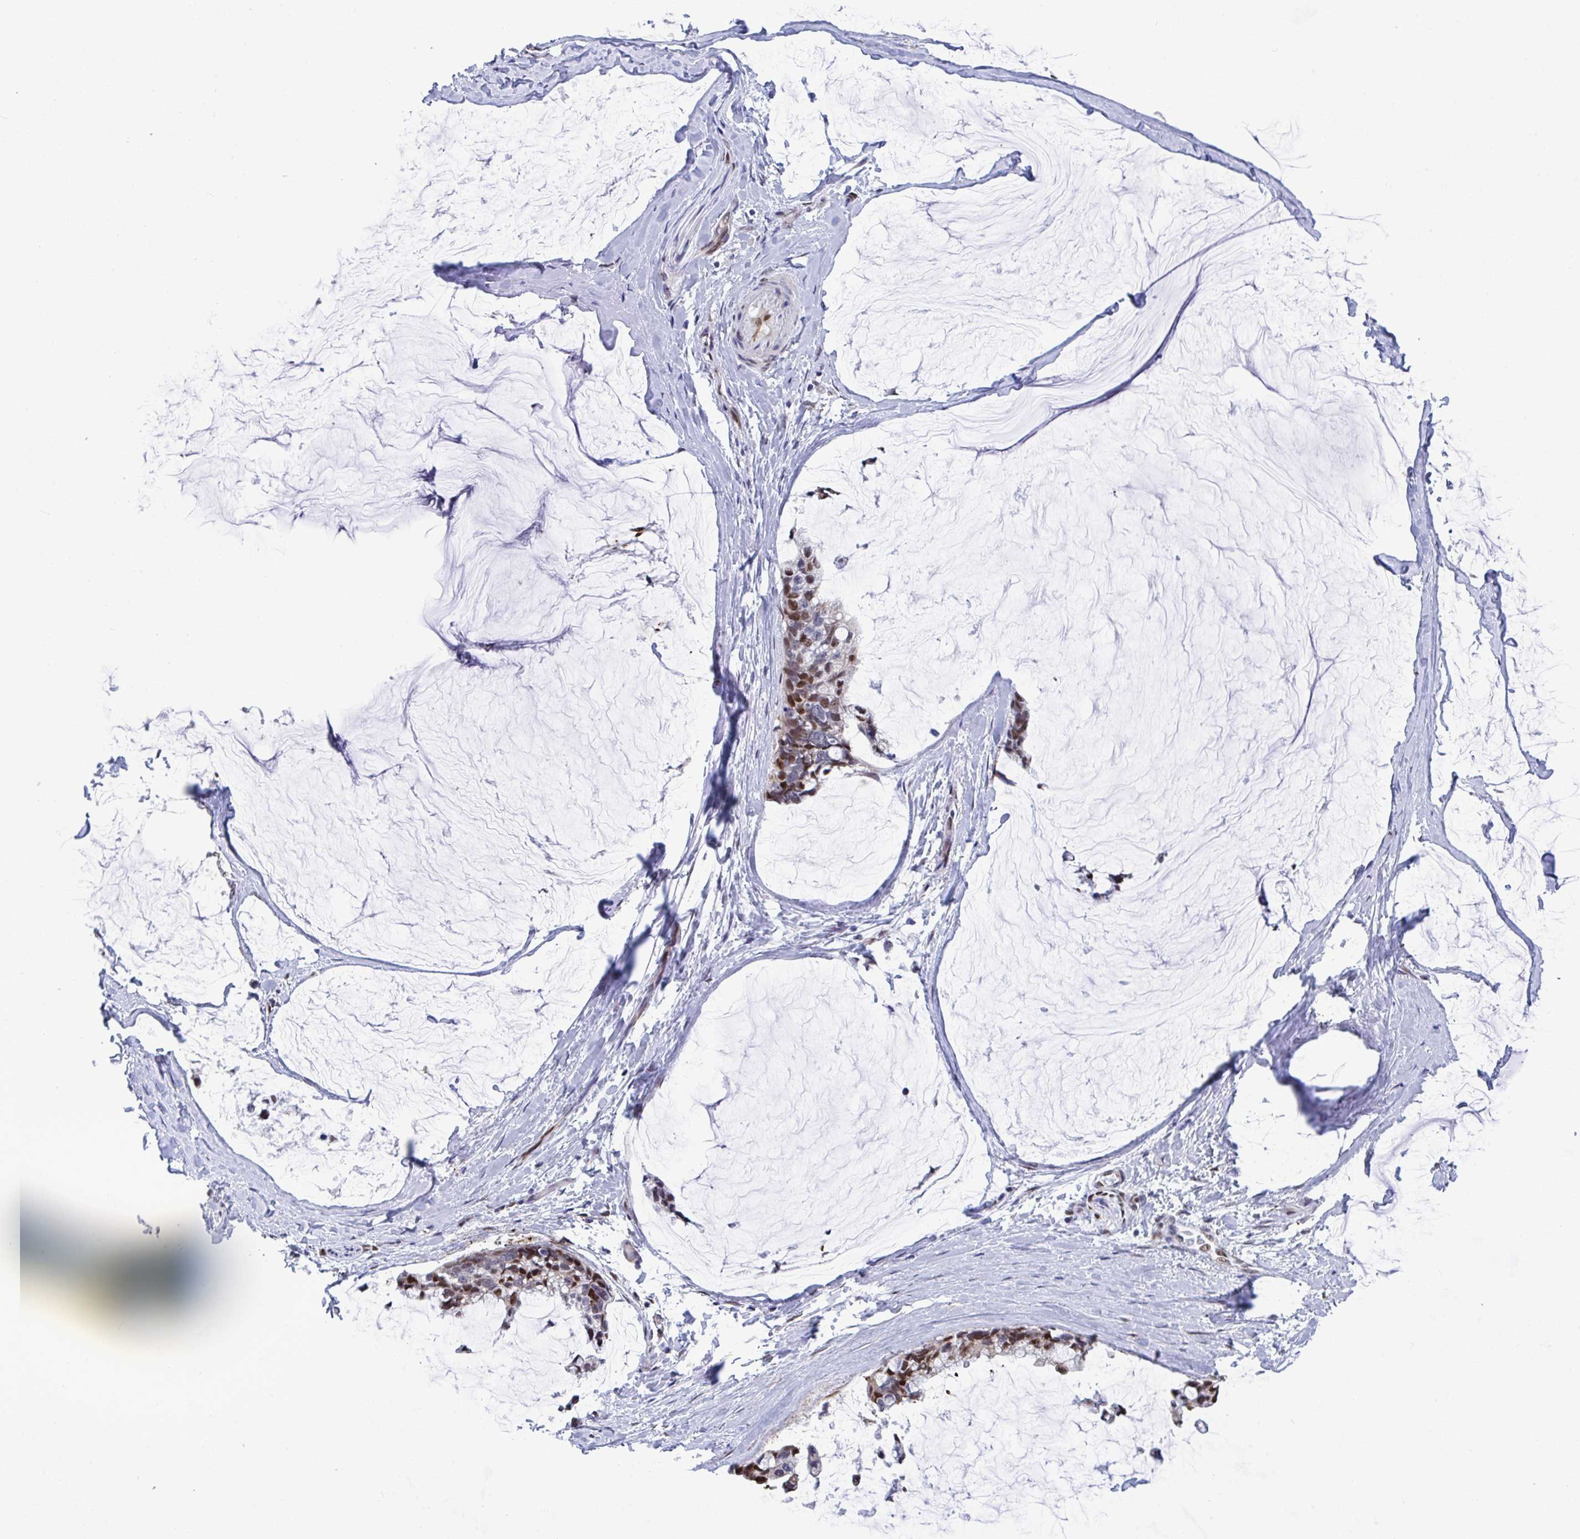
{"staining": {"intensity": "moderate", "quantity": "25%-75%", "location": "nuclear"}, "tissue": "ovarian cancer", "cell_type": "Tumor cells", "image_type": "cancer", "snomed": [{"axis": "morphology", "description": "Cystadenocarcinoma, mucinous, NOS"}, {"axis": "topography", "description": "Ovary"}], "caption": "Mucinous cystadenocarcinoma (ovarian) stained with a protein marker shows moderate staining in tumor cells.", "gene": "PELI2", "patient": {"sex": "female", "age": 39}}